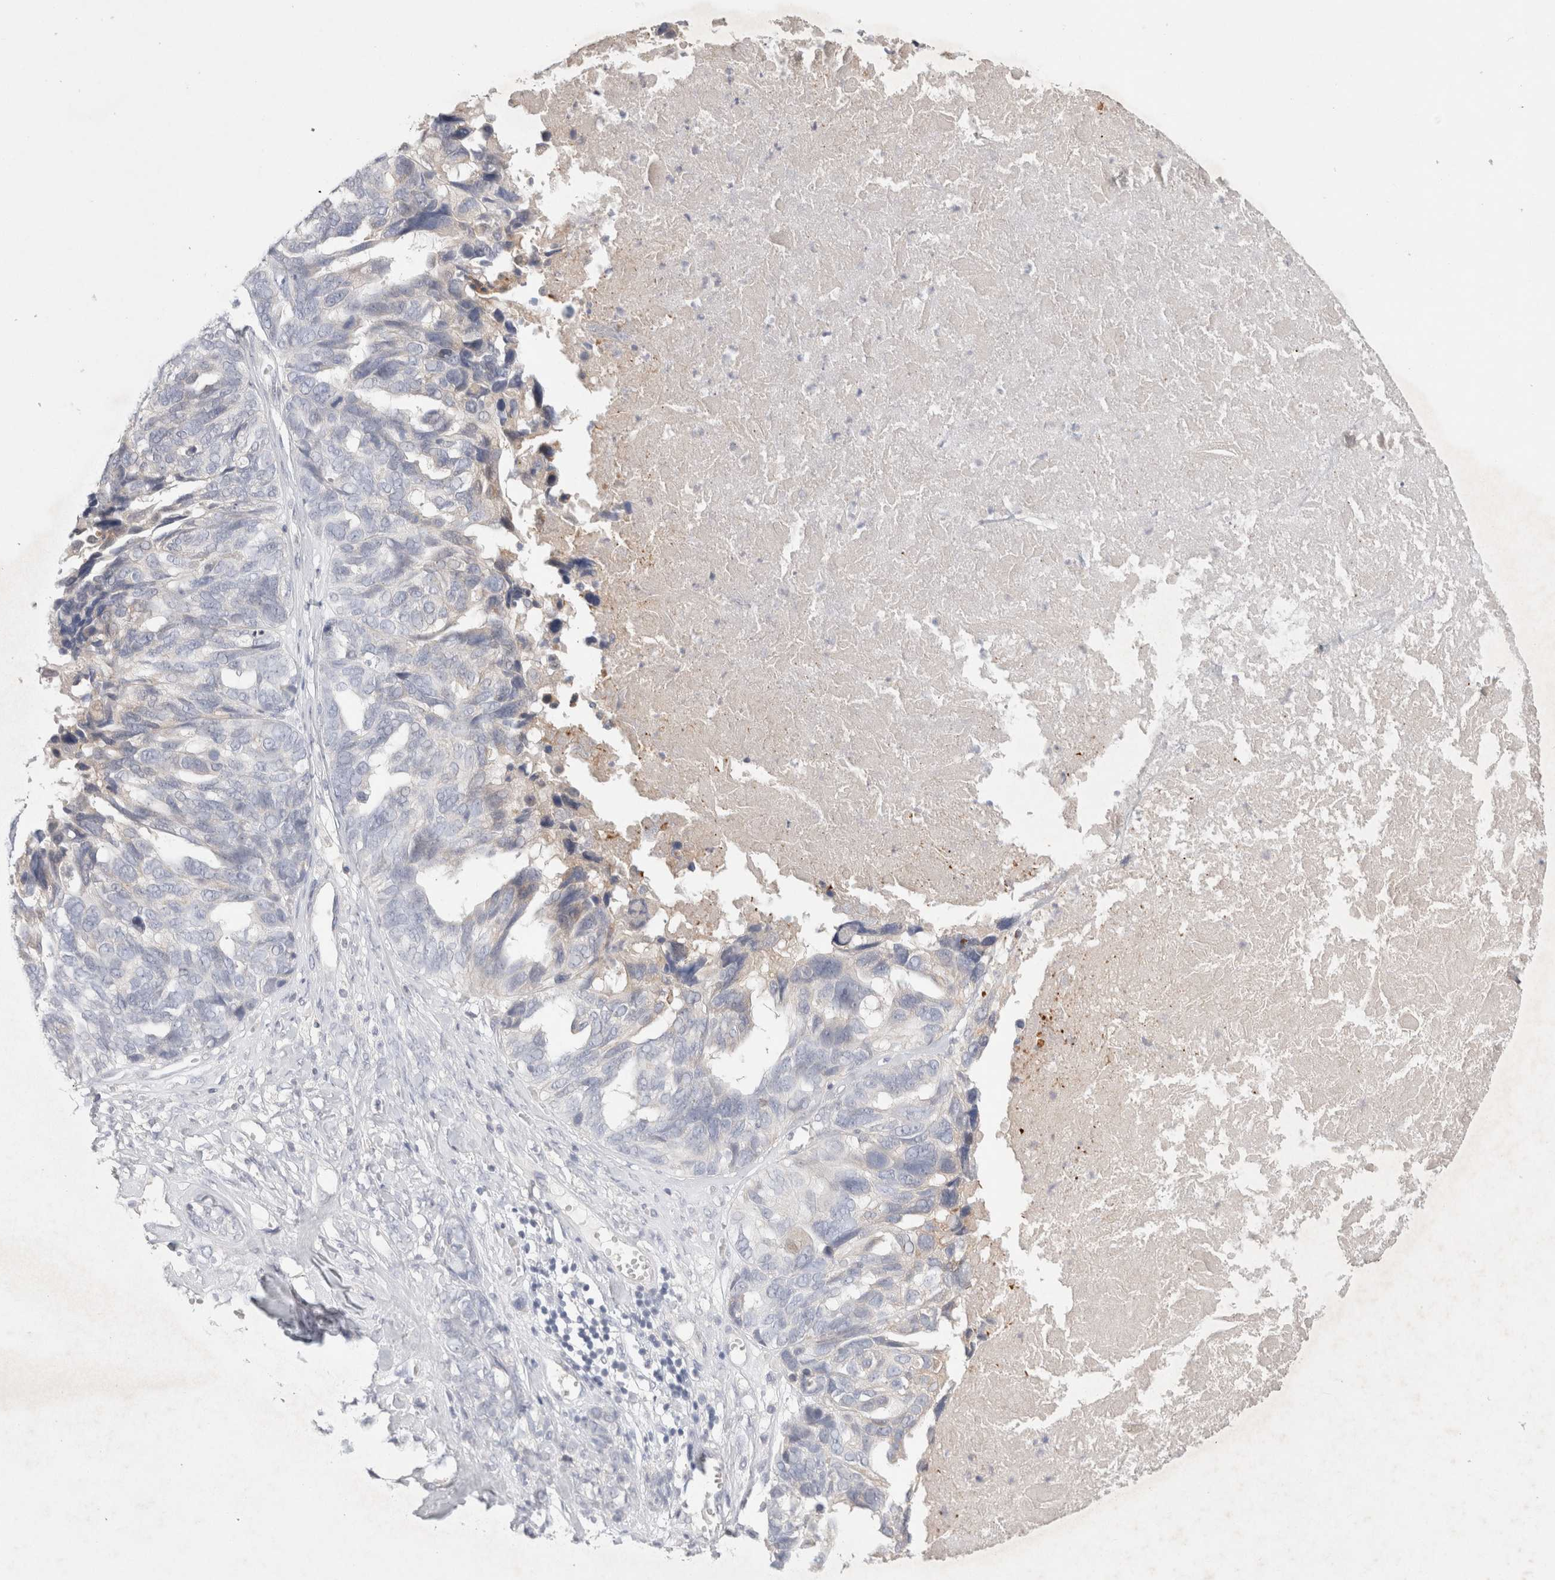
{"staining": {"intensity": "negative", "quantity": "none", "location": "none"}, "tissue": "ovarian cancer", "cell_type": "Tumor cells", "image_type": "cancer", "snomed": [{"axis": "morphology", "description": "Cystadenocarcinoma, serous, NOS"}, {"axis": "topography", "description": "Ovary"}], "caption": "High magnification brightfield microscopy of ovarian serous cystadenocarcinoma stained with DAB (brown) and counterstained with hematoxylin (blue): tumor cells show no significant staining.", "gene": "MPP2", "patient": {"sex": "female", "age": 79}}